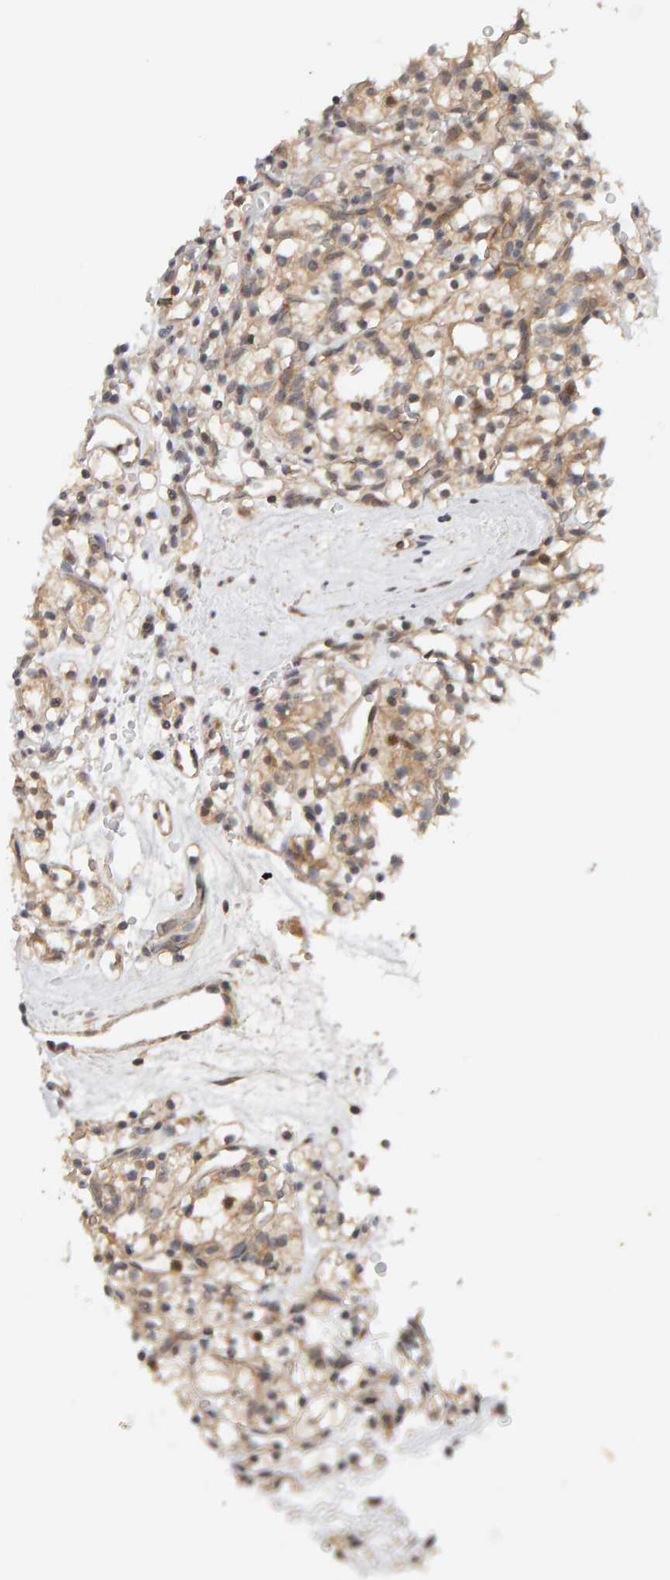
{"staining": {"intensity": "moderate", "quantity": ">75%", "location": "cytoplasmic/membranous"}, "tissue": "renal cancer", "cell_type": "Tumor cells", "image_type": "cancer", "snomed": [{"axis": "morphology", "description": "Adenocarcinoma, NOS"}, {"axis": "topography", "description": "Kidney"}], "caption": "Immunohistochemical staining of human renal cancer (adenocarcinoma) shows medium levels of moderate cytoplasmic/membranous protein staining in approximately >75% of tumor cells.", "gene": "DNAJC7", "patient": {"sex": "female", "age": 57}}